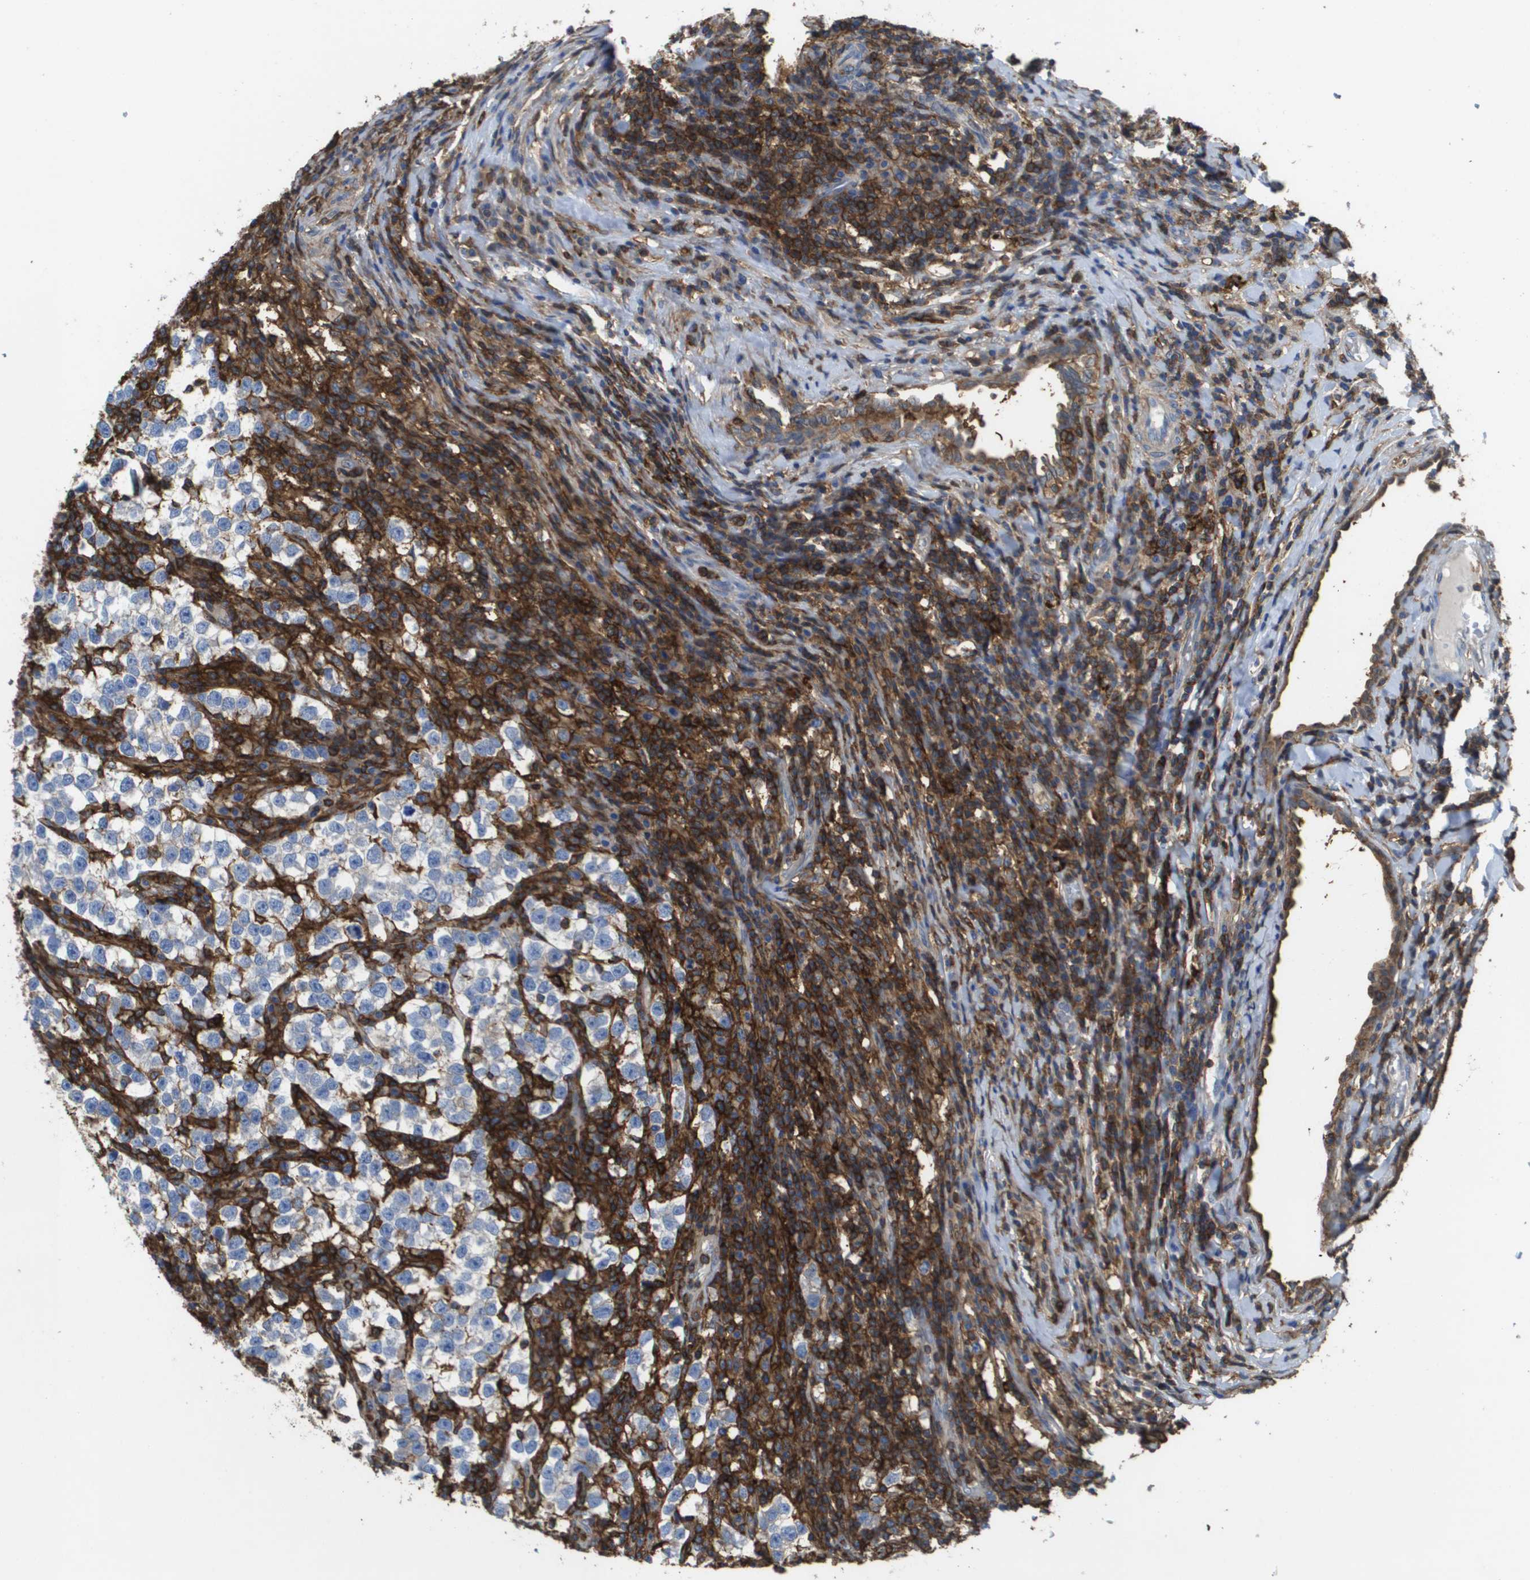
{"staining": {"intensity": "negative", "quantity": "none", "location": "none"}, "tissue": "testis cancer", "cell_type": "Tumor cells", "image_type": "cancer", "snomed": [{"axis": "morphology", "description": "Normal tissue, NOS"}, {"axis": "morphology", "description": "Seminoma, NOS"}, {"axis": "topography", "description": "Testis"}], "caption": "This is a histopathology image of immunohistochemistry (IHC) staining of testis cancer (seminoma), which shows no expression in tumor cells.", "gene": "PASK", "patient": {"sex": "male", "age": 43}}